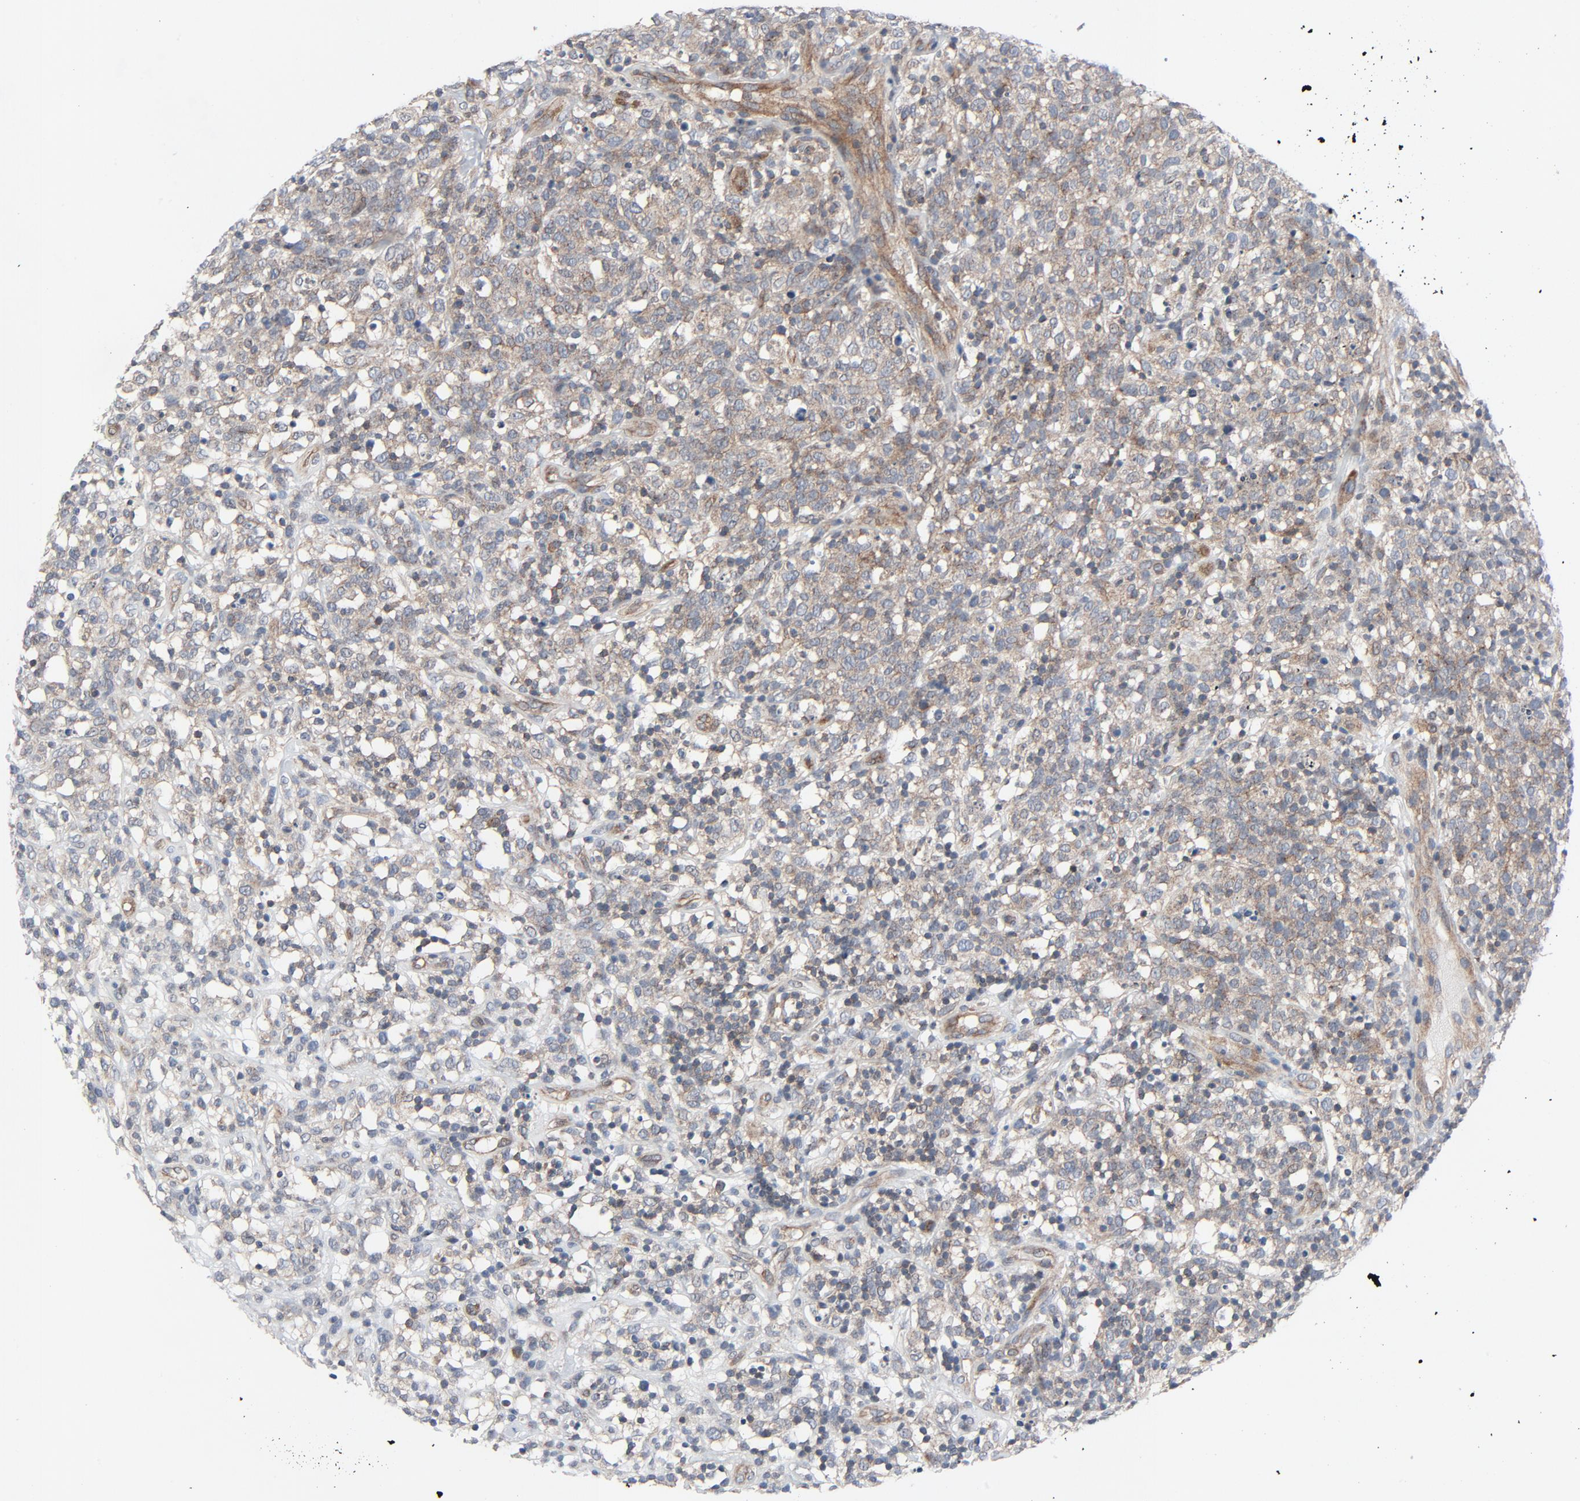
{"staining": {"intensity": "weak", "quantity": ">75%", "location": "cytoplasmic/membranous"}, "tissue": "lymphoma", "cell_type": "Tumor cells", "image_type": "cancer", "snomed": [{"axis": "morphology", "description": "Malignant lymphoma, non-Hodgkin's type, High grade"}, {"axis": "topography", "description": "Lymph node"}], "caption": "Protein expression analysis of high-grade malignant lymphoma, non-Hodgkin's type reveals weak cytoplasmic/membranous positivity in about >75% of tumor cells.", "gene": "TSG101", "patient": {"sex": "female", "age": 73}}